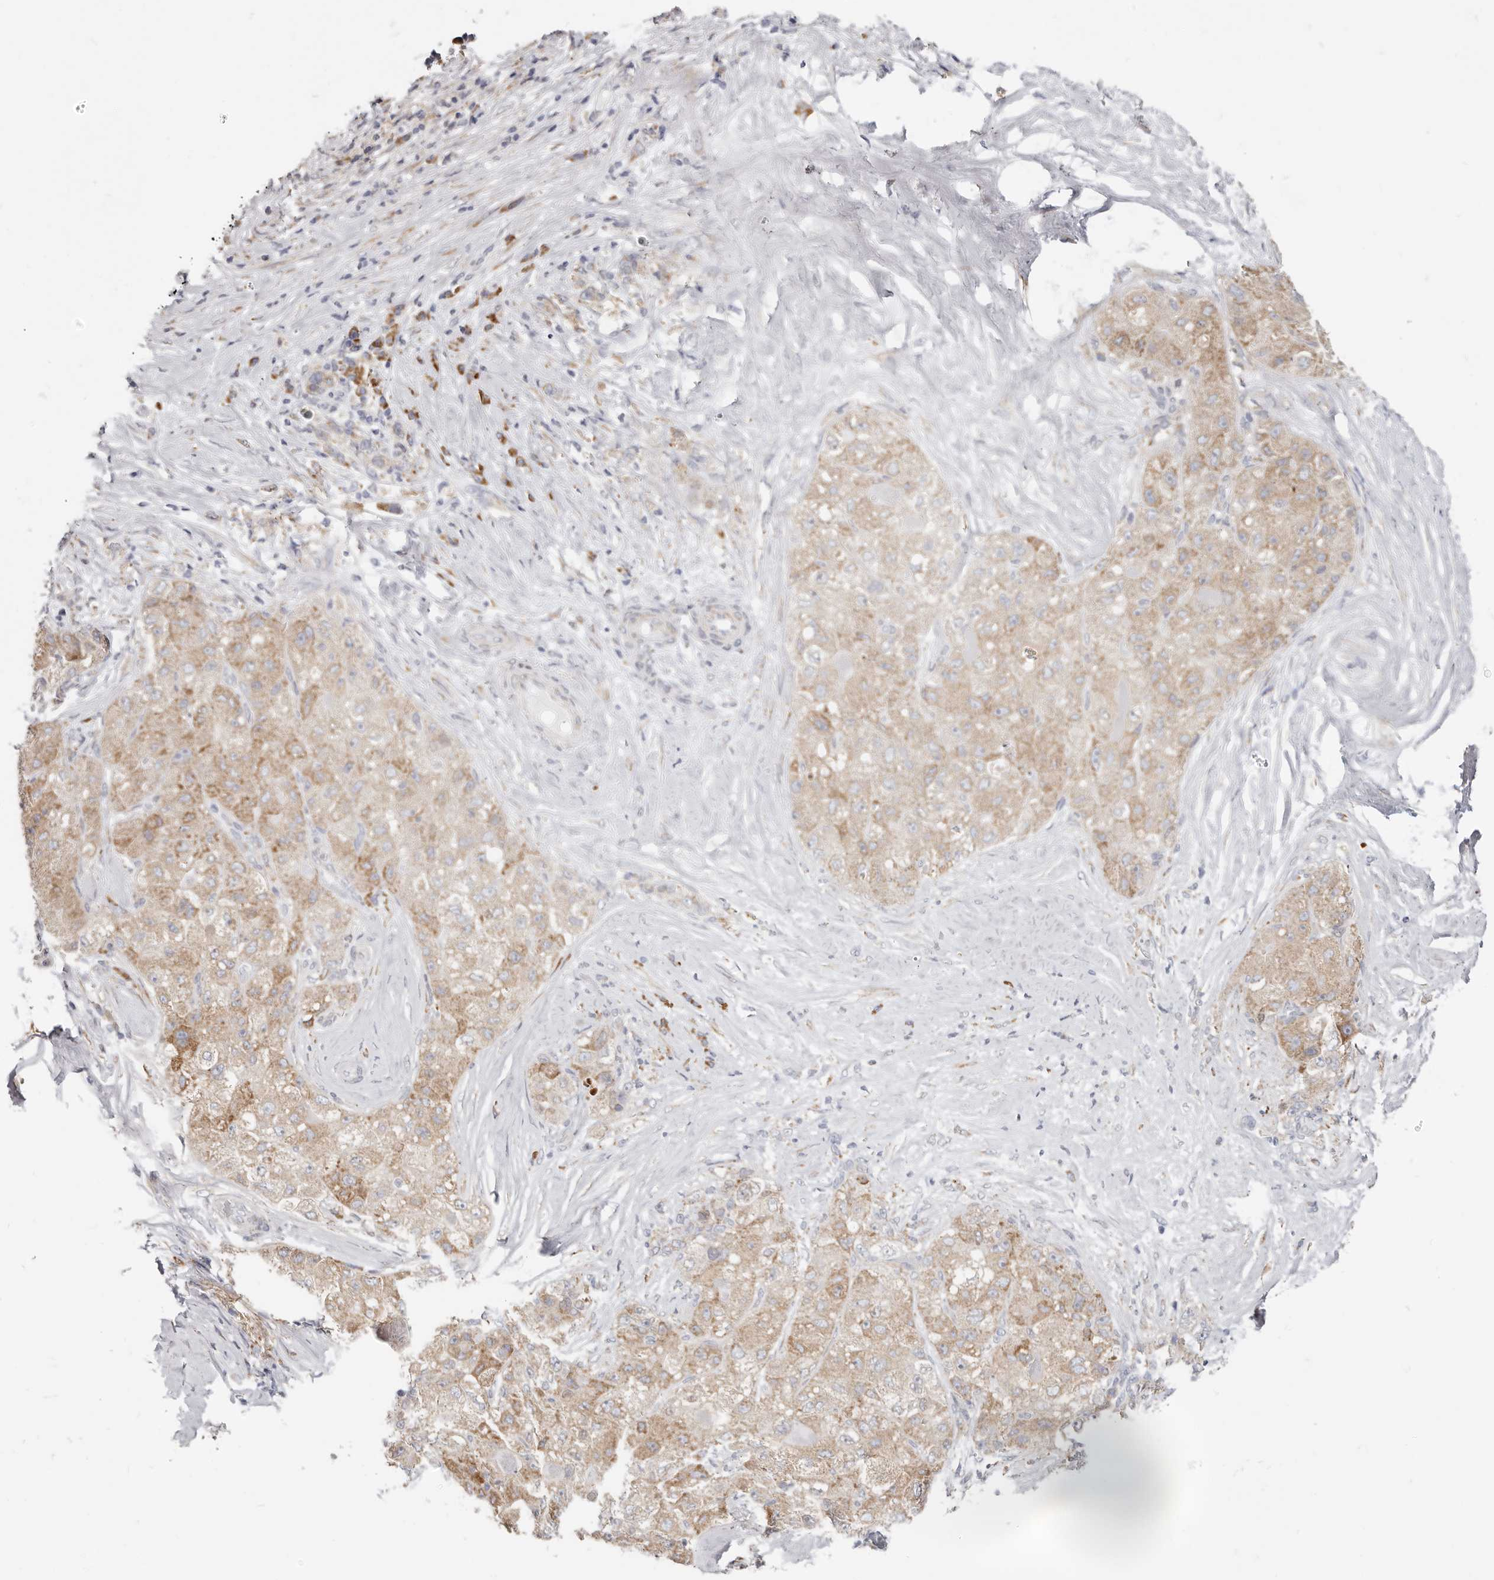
{"staining": {"intensity": "moderate", "quantity": "<25%", "location": "cytoplasmic/membranous"}, "tissue": "liver cancer", "cell_type": "Tumor cells", "image_type": "cancer", "snomed": [{"axis": "morphology", "description": "Carcinoma, Hepatocellular, NOS"}, {"axis": "topography", "description": "Liver"}], "caption": "Immunohistochemistry micrograph of human liver hepatocellular carcinoma stained for a protein (brown), which displays low levels of moderate cytoplasmic/membranous positivity in about <25% of tumor cells.", "gene": "IL32", "patient": {"sex": "male", "age": 80}}